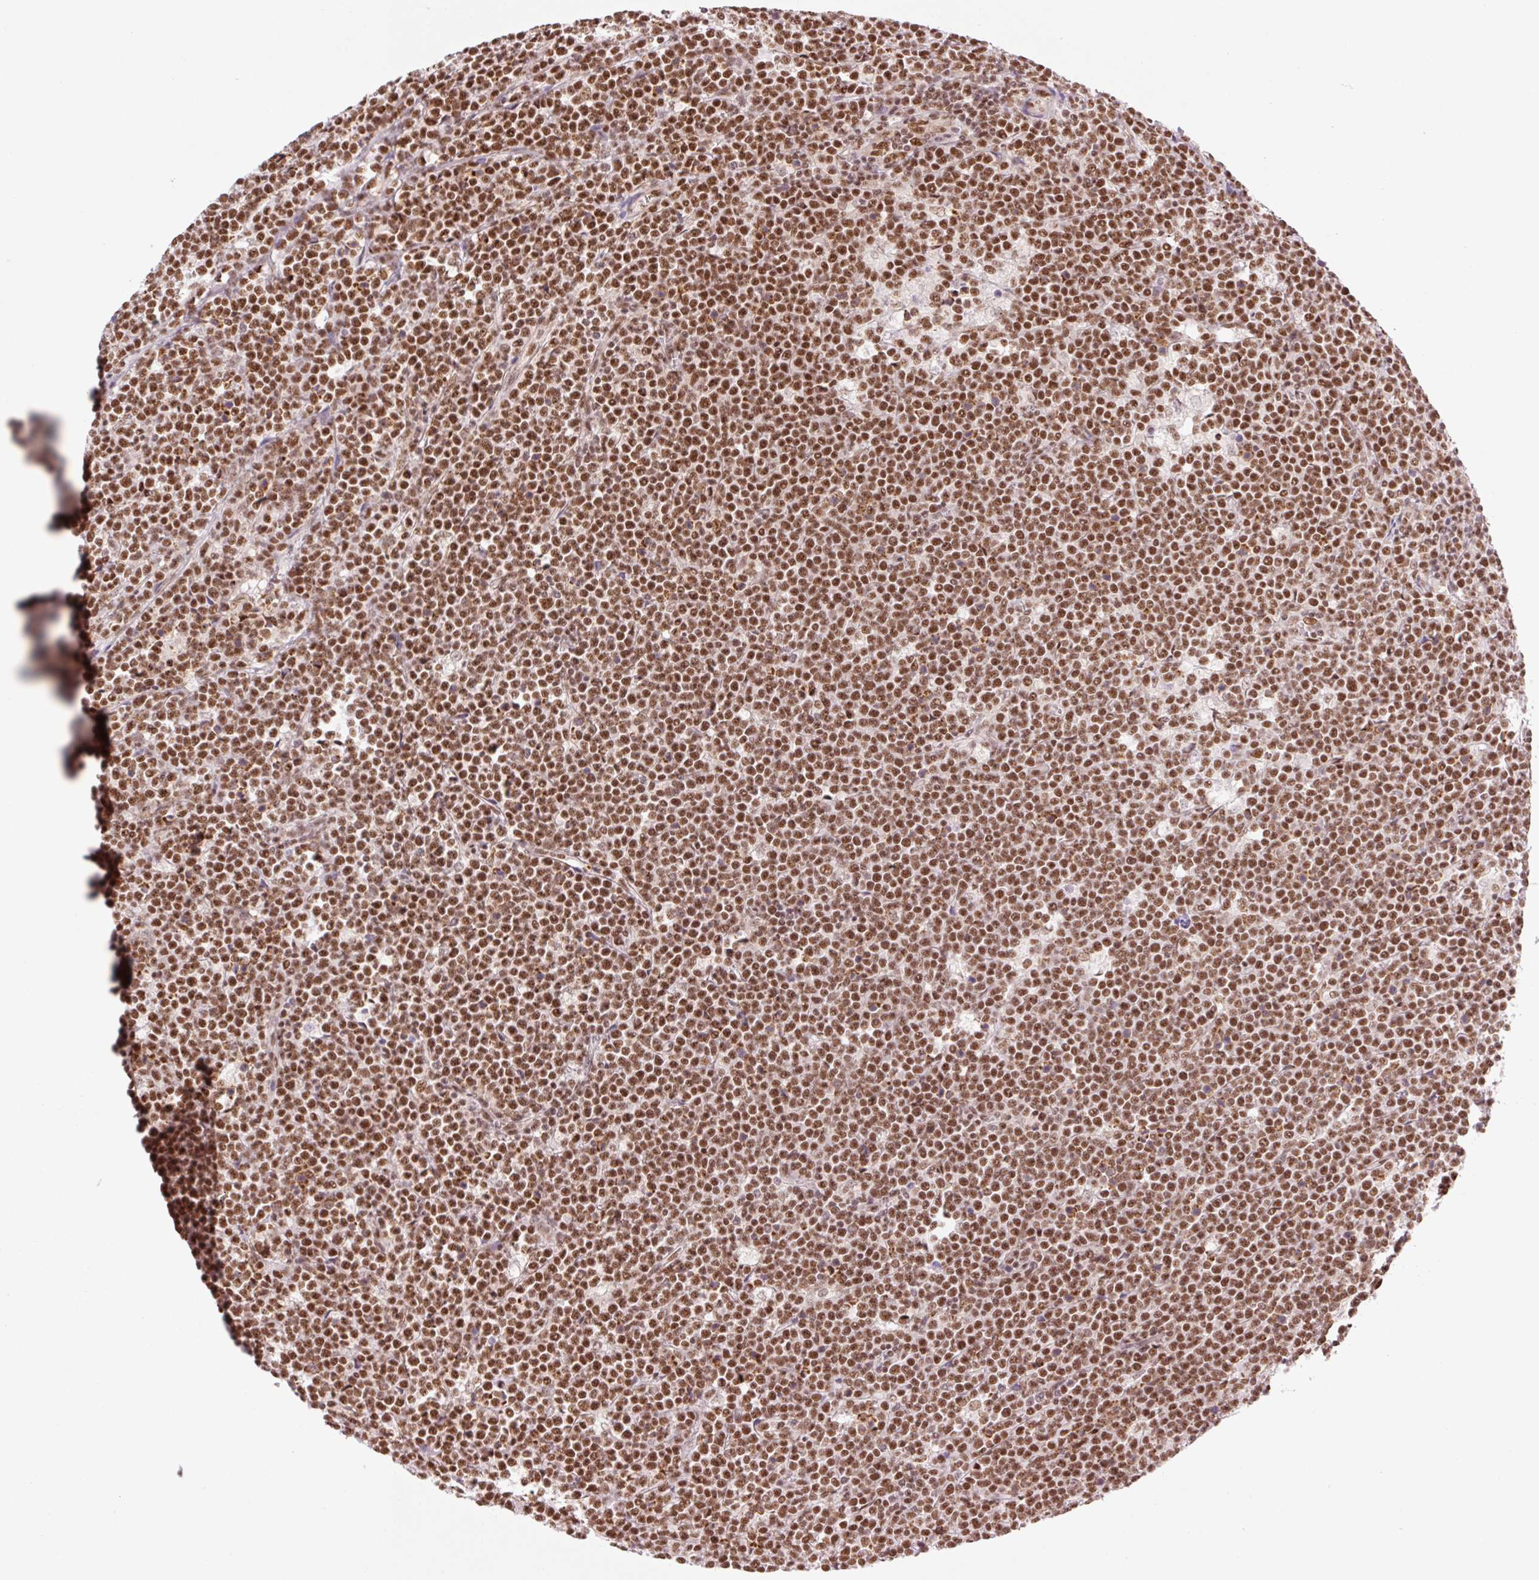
{"staining": {"intensity": "strong", "quantity": ">75%", "location": "nuclear"}, "tissue": "lymphoma", "cell_type": "Tumor cells", "image_type": "cancer", "snomed": [{"axis": "morphology", "description": "Malignant lymphoma, non-Hodgkin's type, High grade"}, {"axis": "topography", "description": "Small intestine"}], "caption": "Protein expression analysis of human malignant lymphoma, non-Hodgkin's type (high-grade) reveals strong nuclear positivity in approximately >75% of tumor cells.", "gene": "PRDM11", "patient": {"sex": "male", "age": 8}}